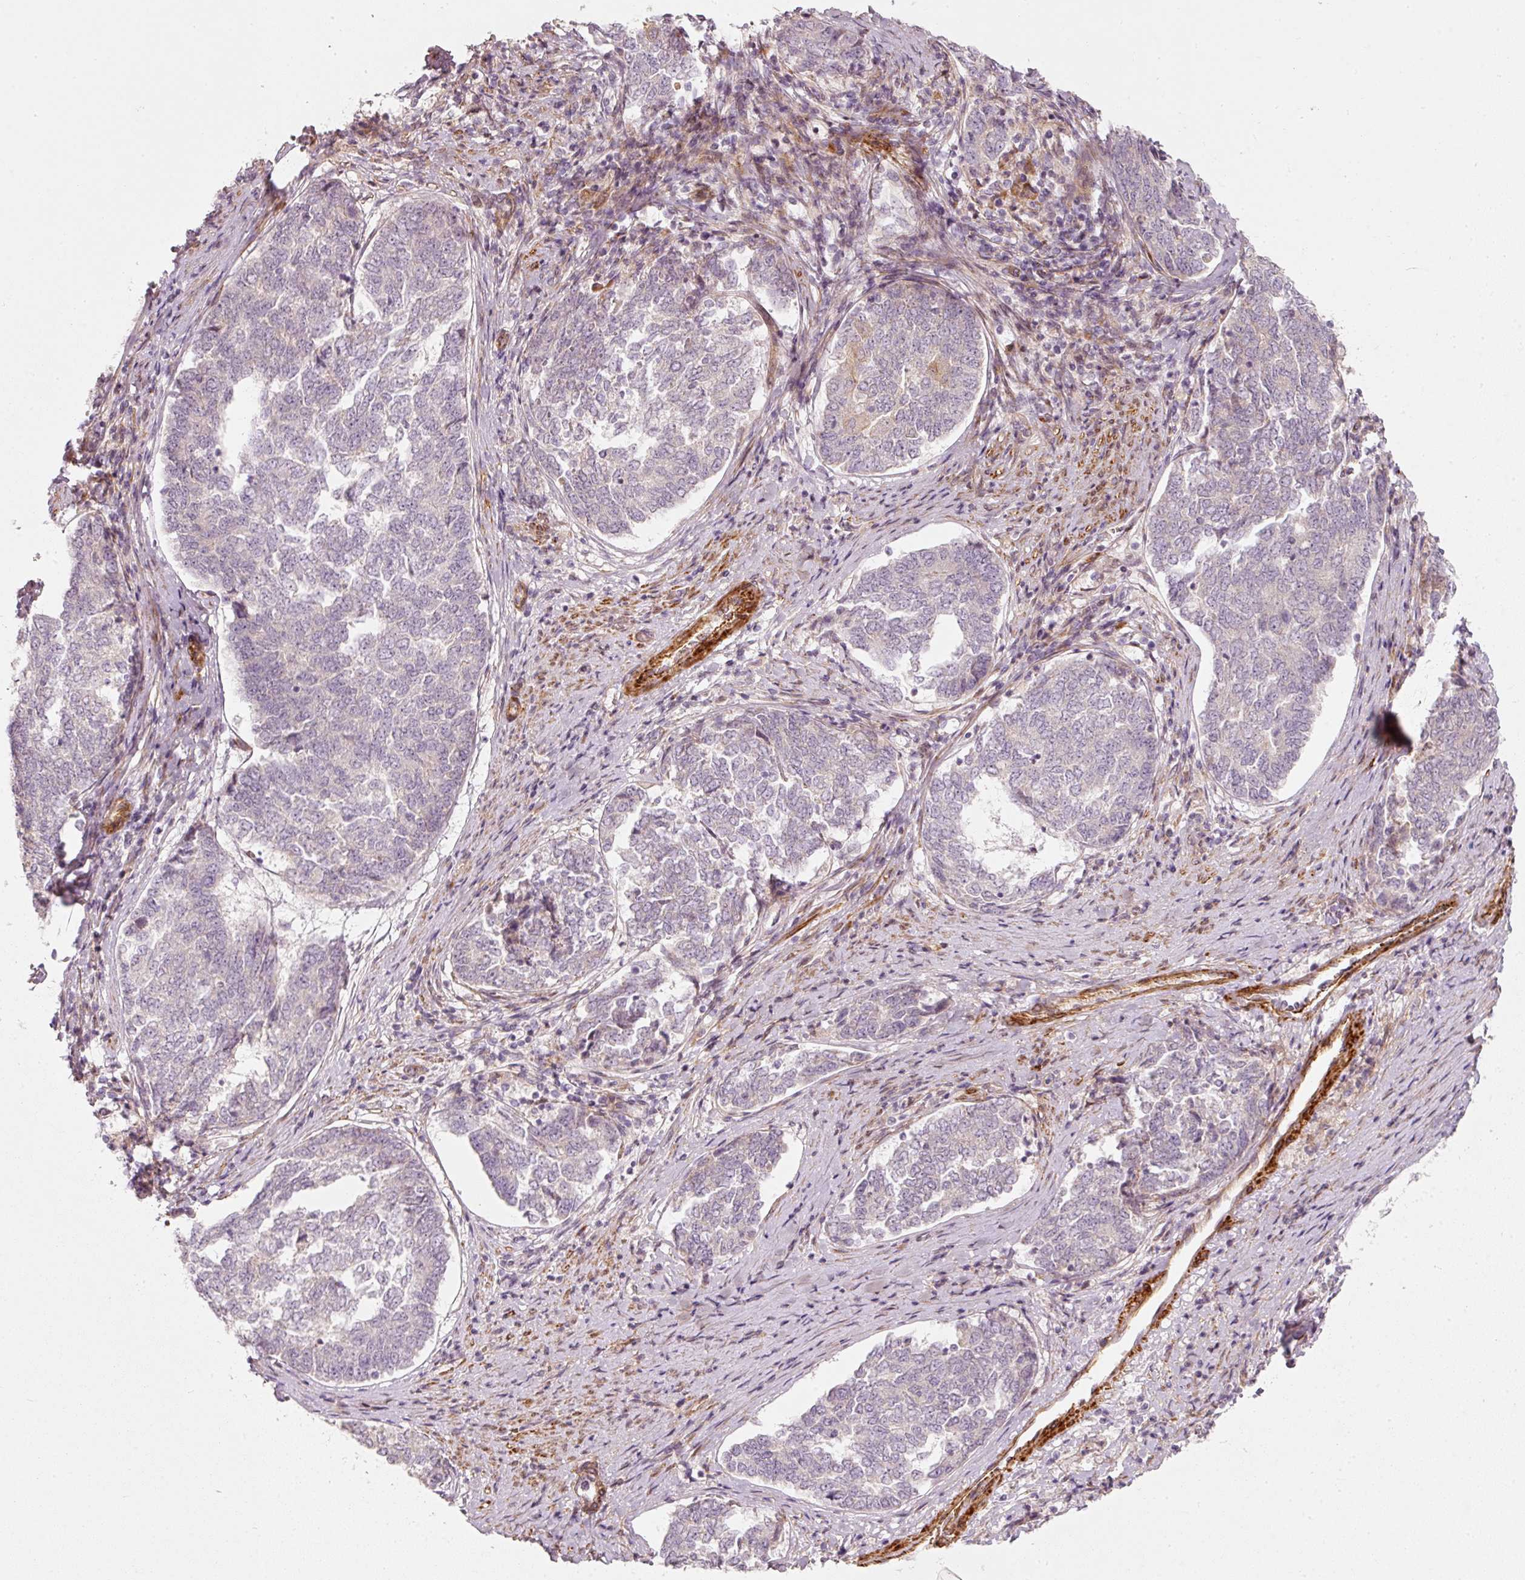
{"staining": {"intensity": "negative", "quantity": "none", "location": "none"}, "tissue": "endometrial cancer", "cell_type": "Tumor cells", "image_type": "cancer", "snomed": [{"axis": "morphology", "description": "Adenocarcinoma, NOS"}, {"axis": "topography", "description": "Endometrium"}], "caption": "There is no significant positivity in tumor cells of endometrial cancer (adenocarcinoma). The staining is performed using DAB brown chromogen with nuclei counter-stained in using hematoxylin.", "gene": "KCNQ1", "patient": {"sex": "female", "age": 80}}